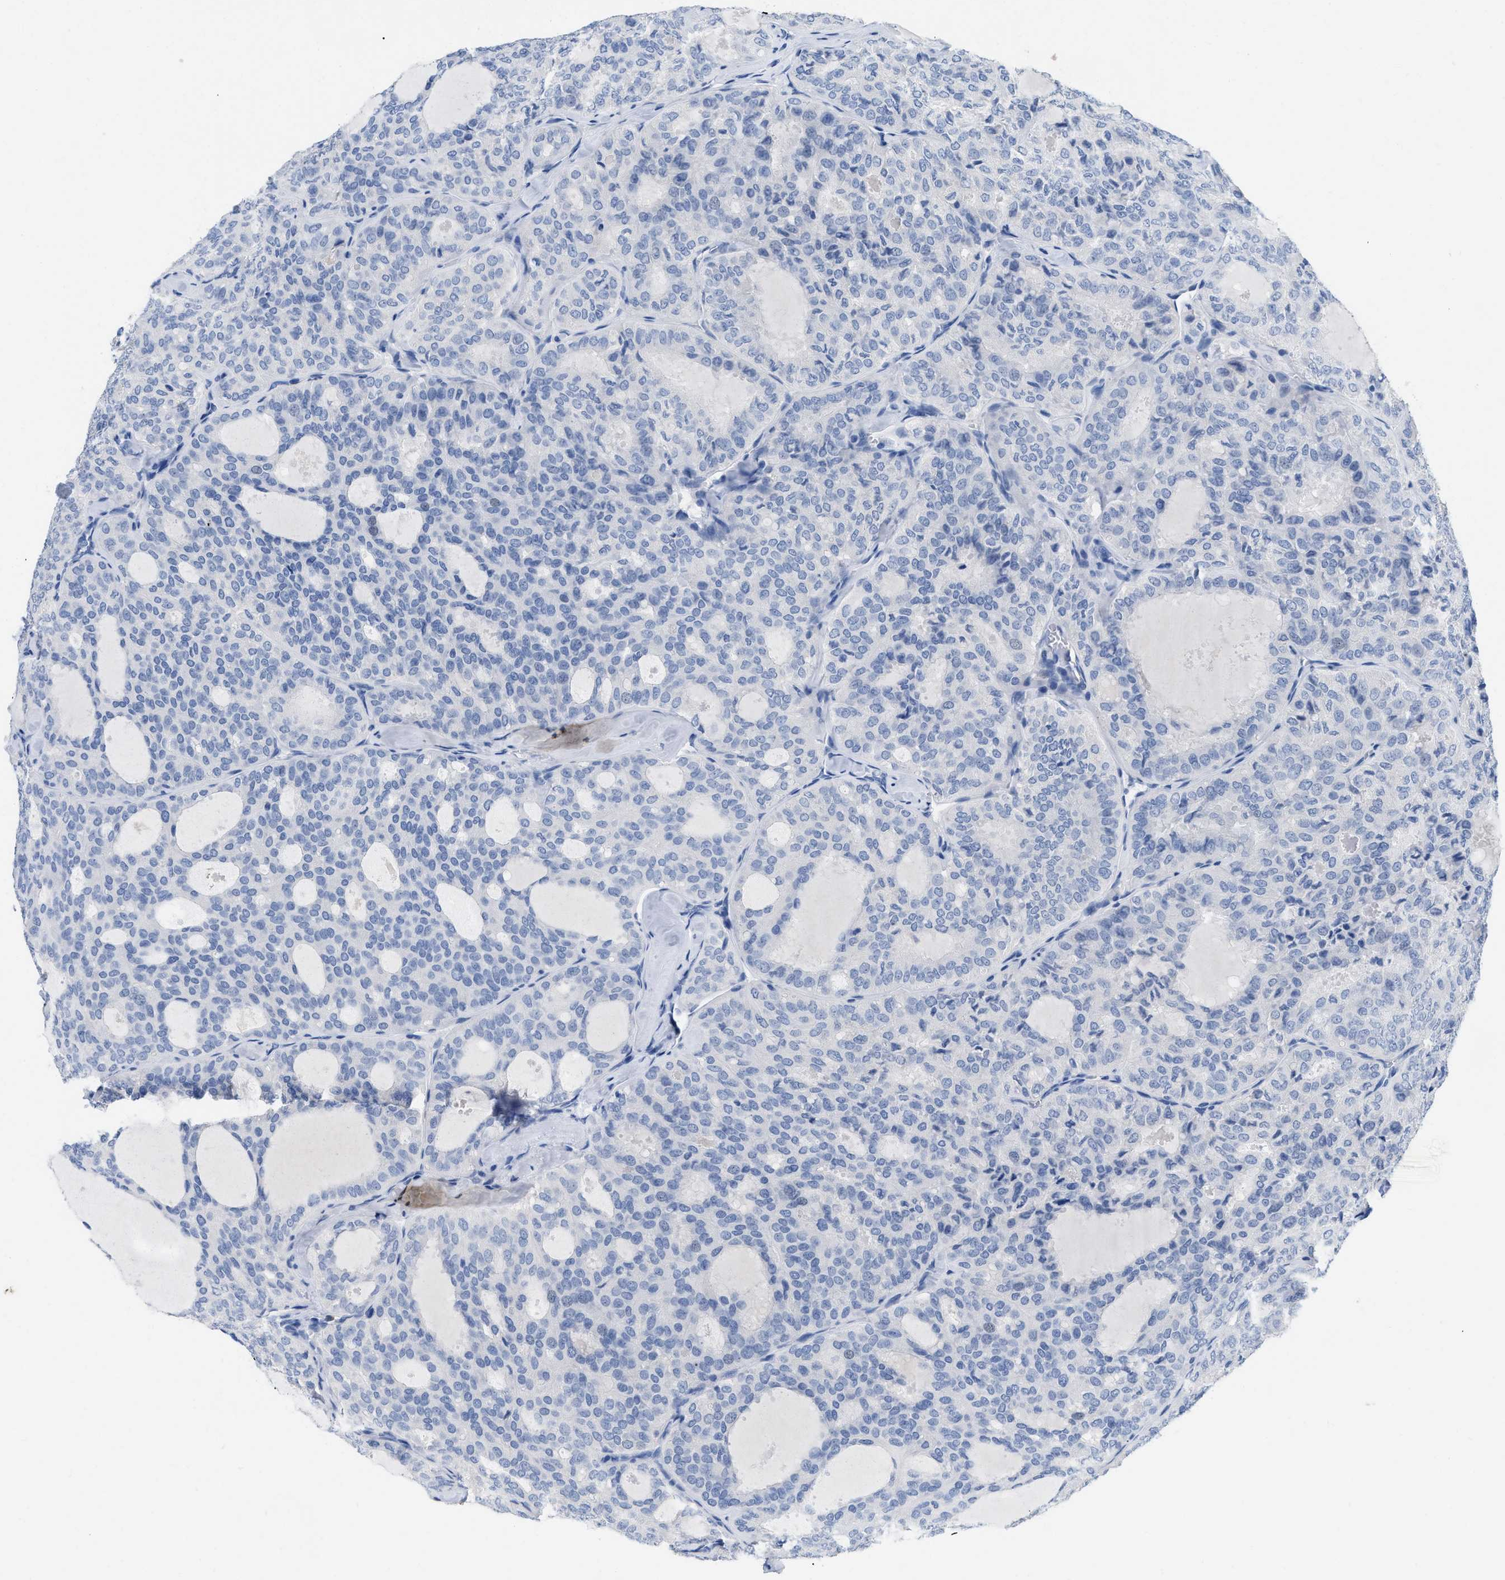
{"staining": {"intensity": "negative", "quantity": "none", "location": "none"}, "tissue": "thyroid cancer", "cell_type": "Tumor cells", "image_type": "cancer", "snomed": [{"axis": "morphology", "description": "Follicular adenoma carcinoma, NOS"}, {"axis": "topography", "description": "Thyroid gland"}], "caption": "An immunohistochemistry photomicrograph of follicular adenoma carcinoma (thyroid) is shown. There is no staining in tumor cells of follicular adenoma carcinoma (thyroid).", "gene": "CR1", "patient": {"sex": "male", "age": 75}}